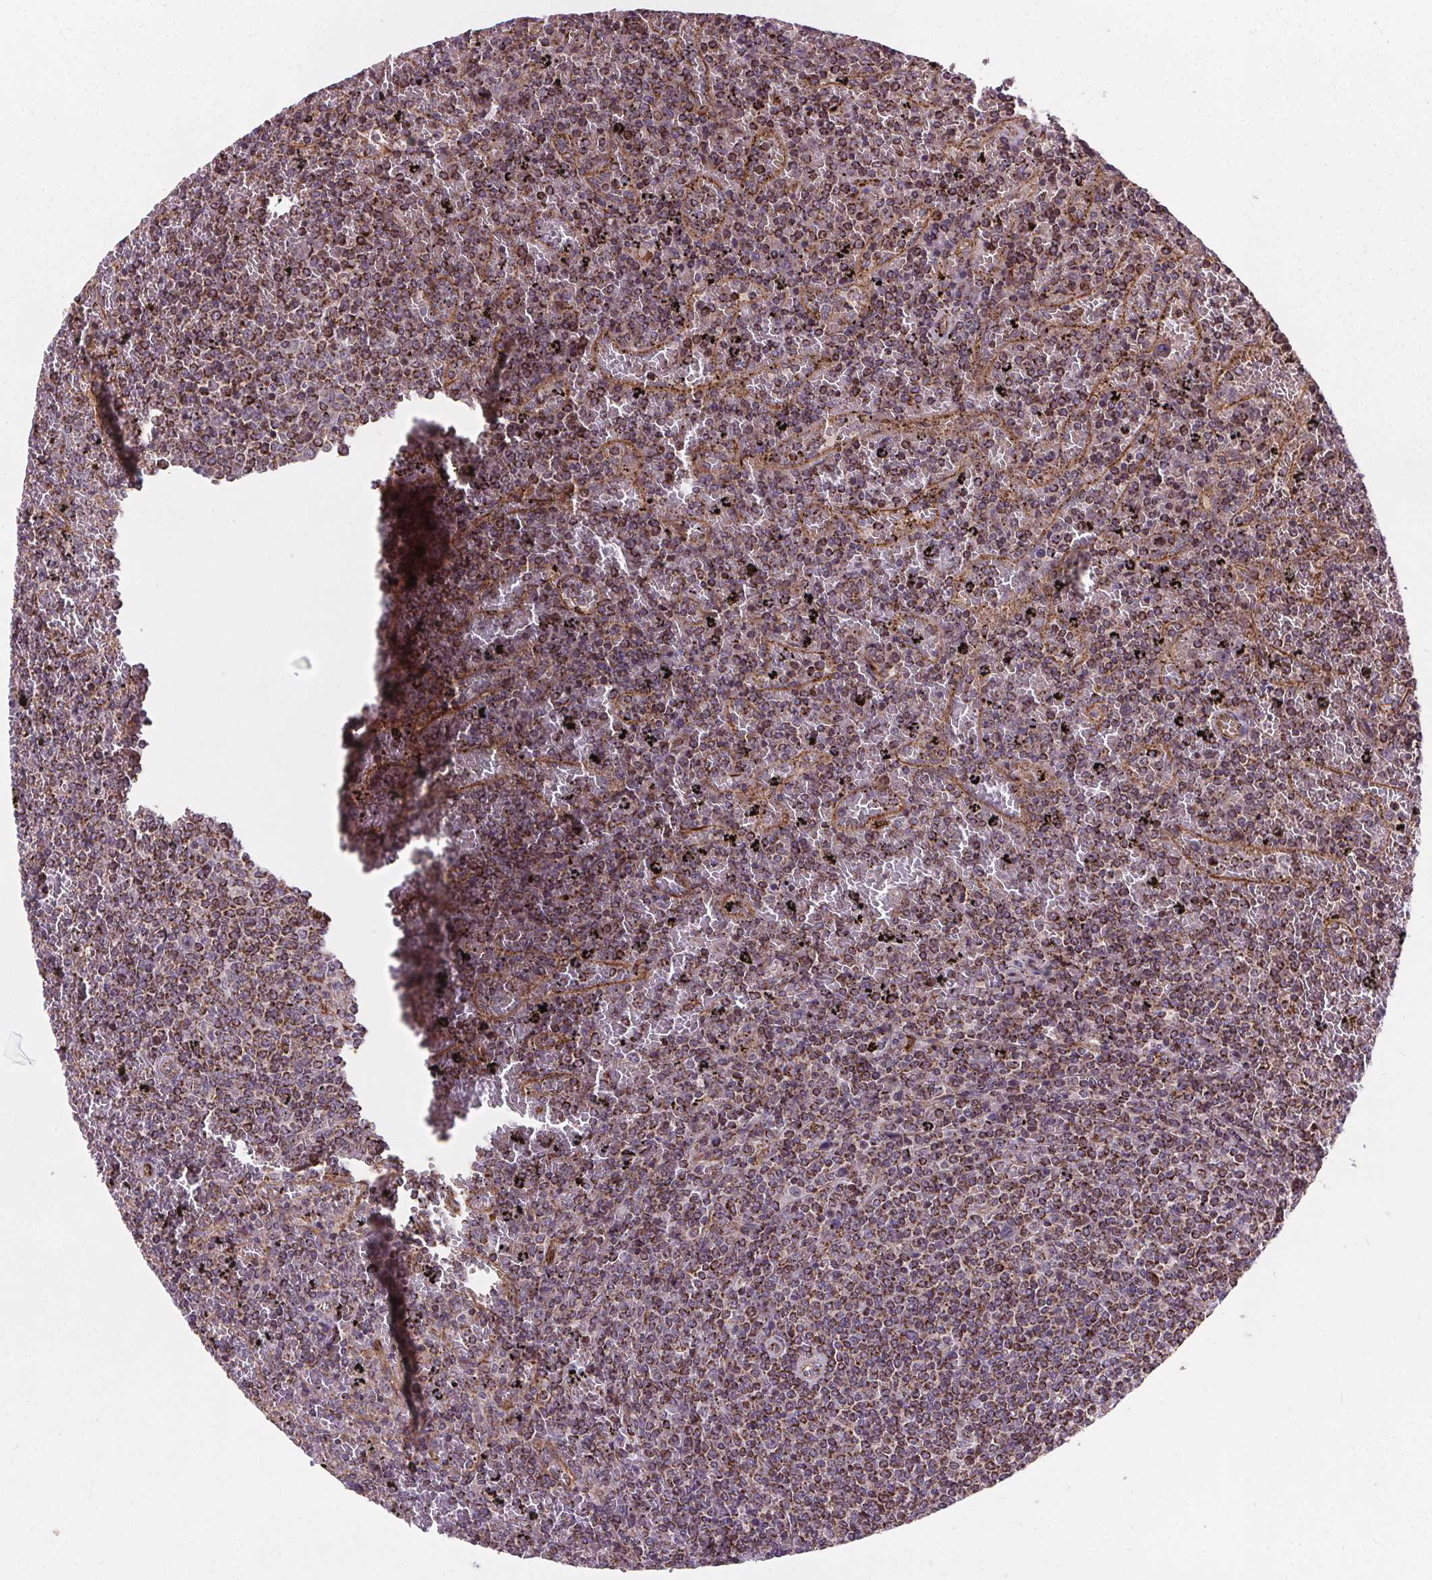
{"staining": {"intensity": "moderate", "quantity": ">75%", "location": "cytoplasmic/membranous"}, "tissue": "lymphoma", "cell_type": "Tumor cells", "image_type": "cancer", "snomed": [{"axis": "morphology", "description": "Malignant lymphoma, non-Hodgkin's type, Low grade"}, {"axis": "topography", "description": "Spleen"}], "caption": "Malignant lymphoma, non-Hodgkin's type (low-grade) stained with a protein marker demonstrates moderate staining in tumor cells.", "gene": "GOLT1B", "patient": {"sex": "female", "age": 77}}